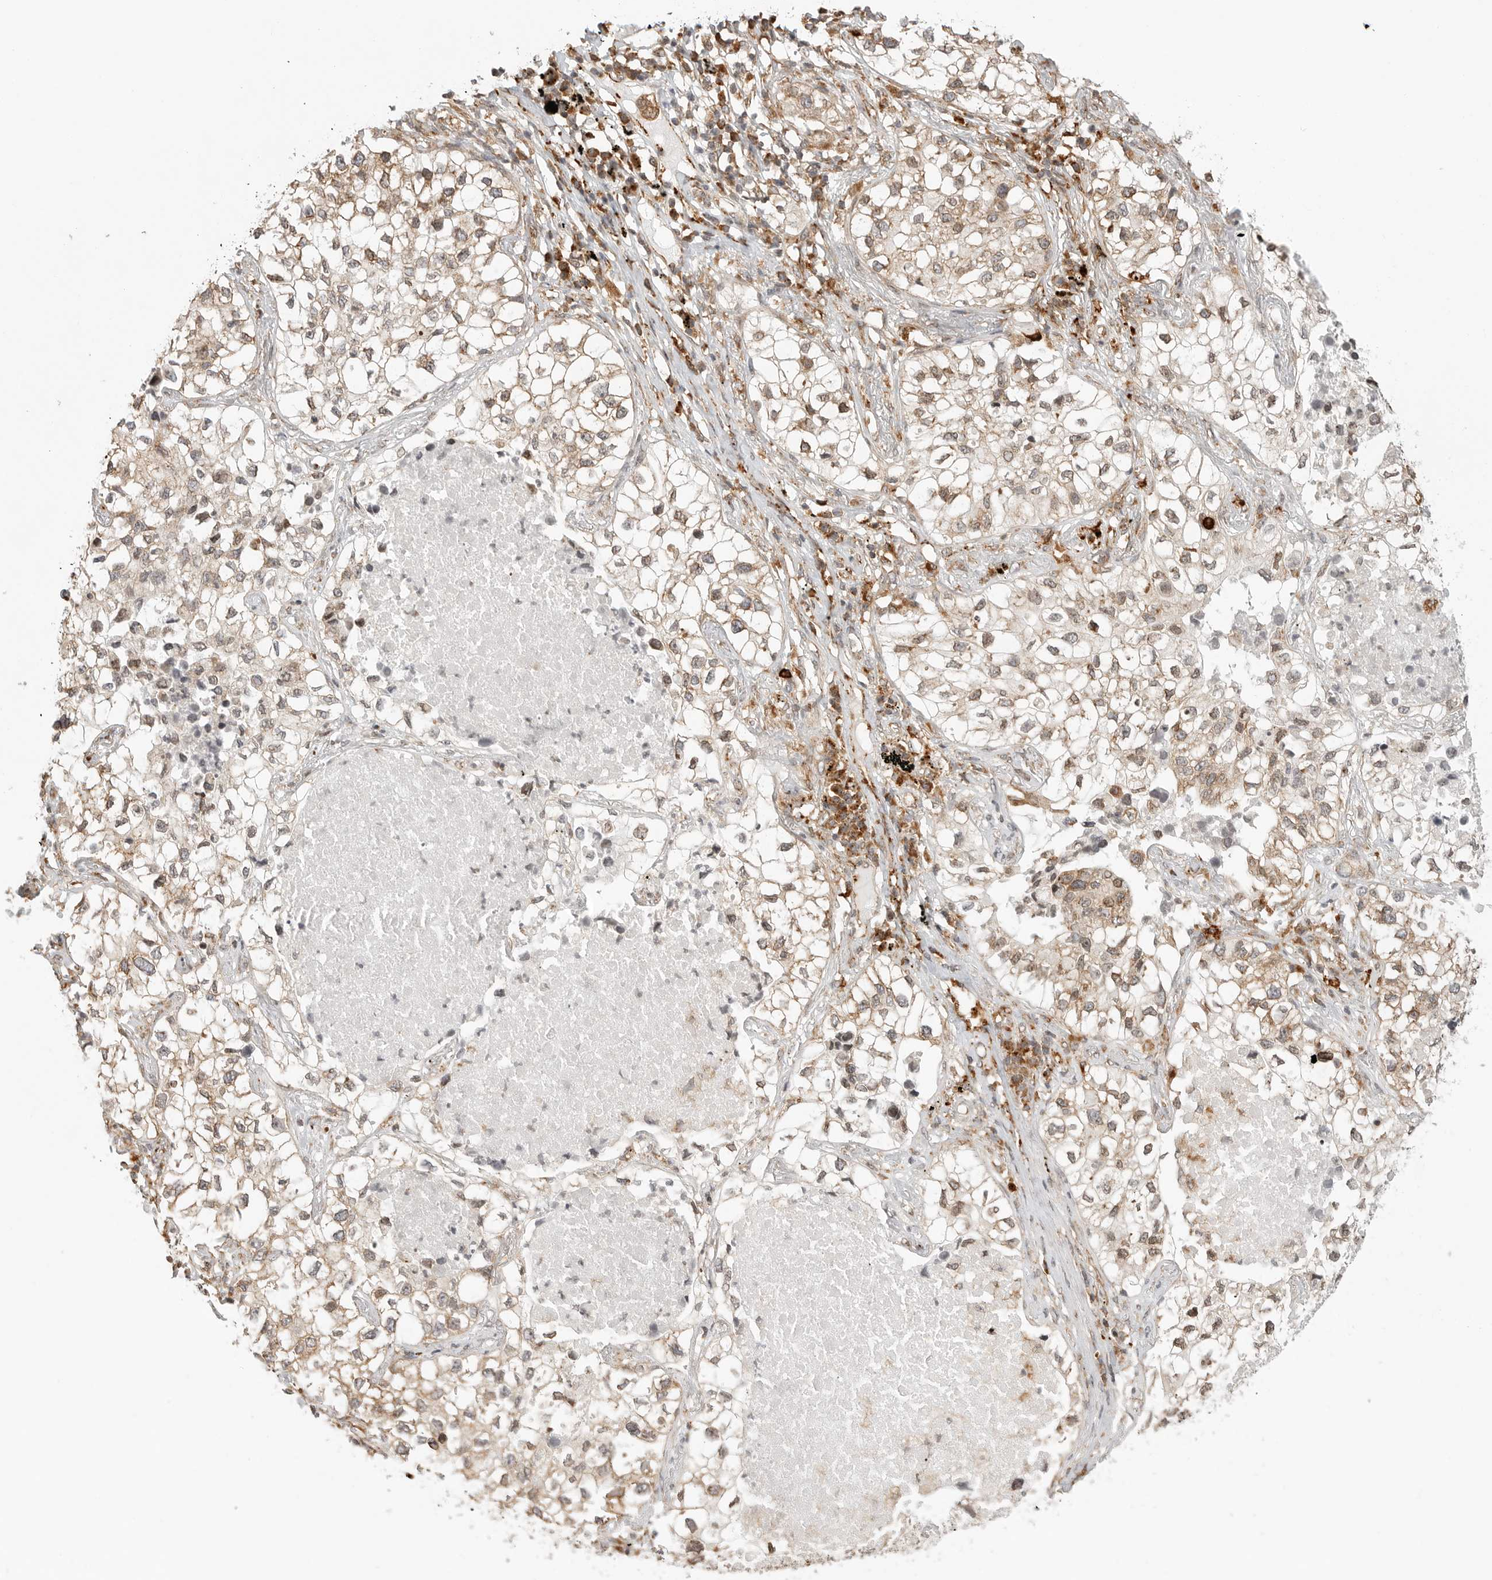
{"staining": {"intensity": "weak", "quantity": ">75%", "location": "cytoplasmic/membranous"}, "tissue": "lung cancer", "cell_type": "Tumor cells", "image_type": "cancer", "snomed": [{"axis": "morphology", "description": "Adenocarcinoma, NOS"}, {"axis": "topography", "description": "Lung"}], "caption": "Protein expression analysis of lung adenocarcinoma exhibits weak cytoplasmic/membranous positivity in about >75% of tumor cells.", "gene": "IDUA", "patient": {"sex": "male", "age": 63}}